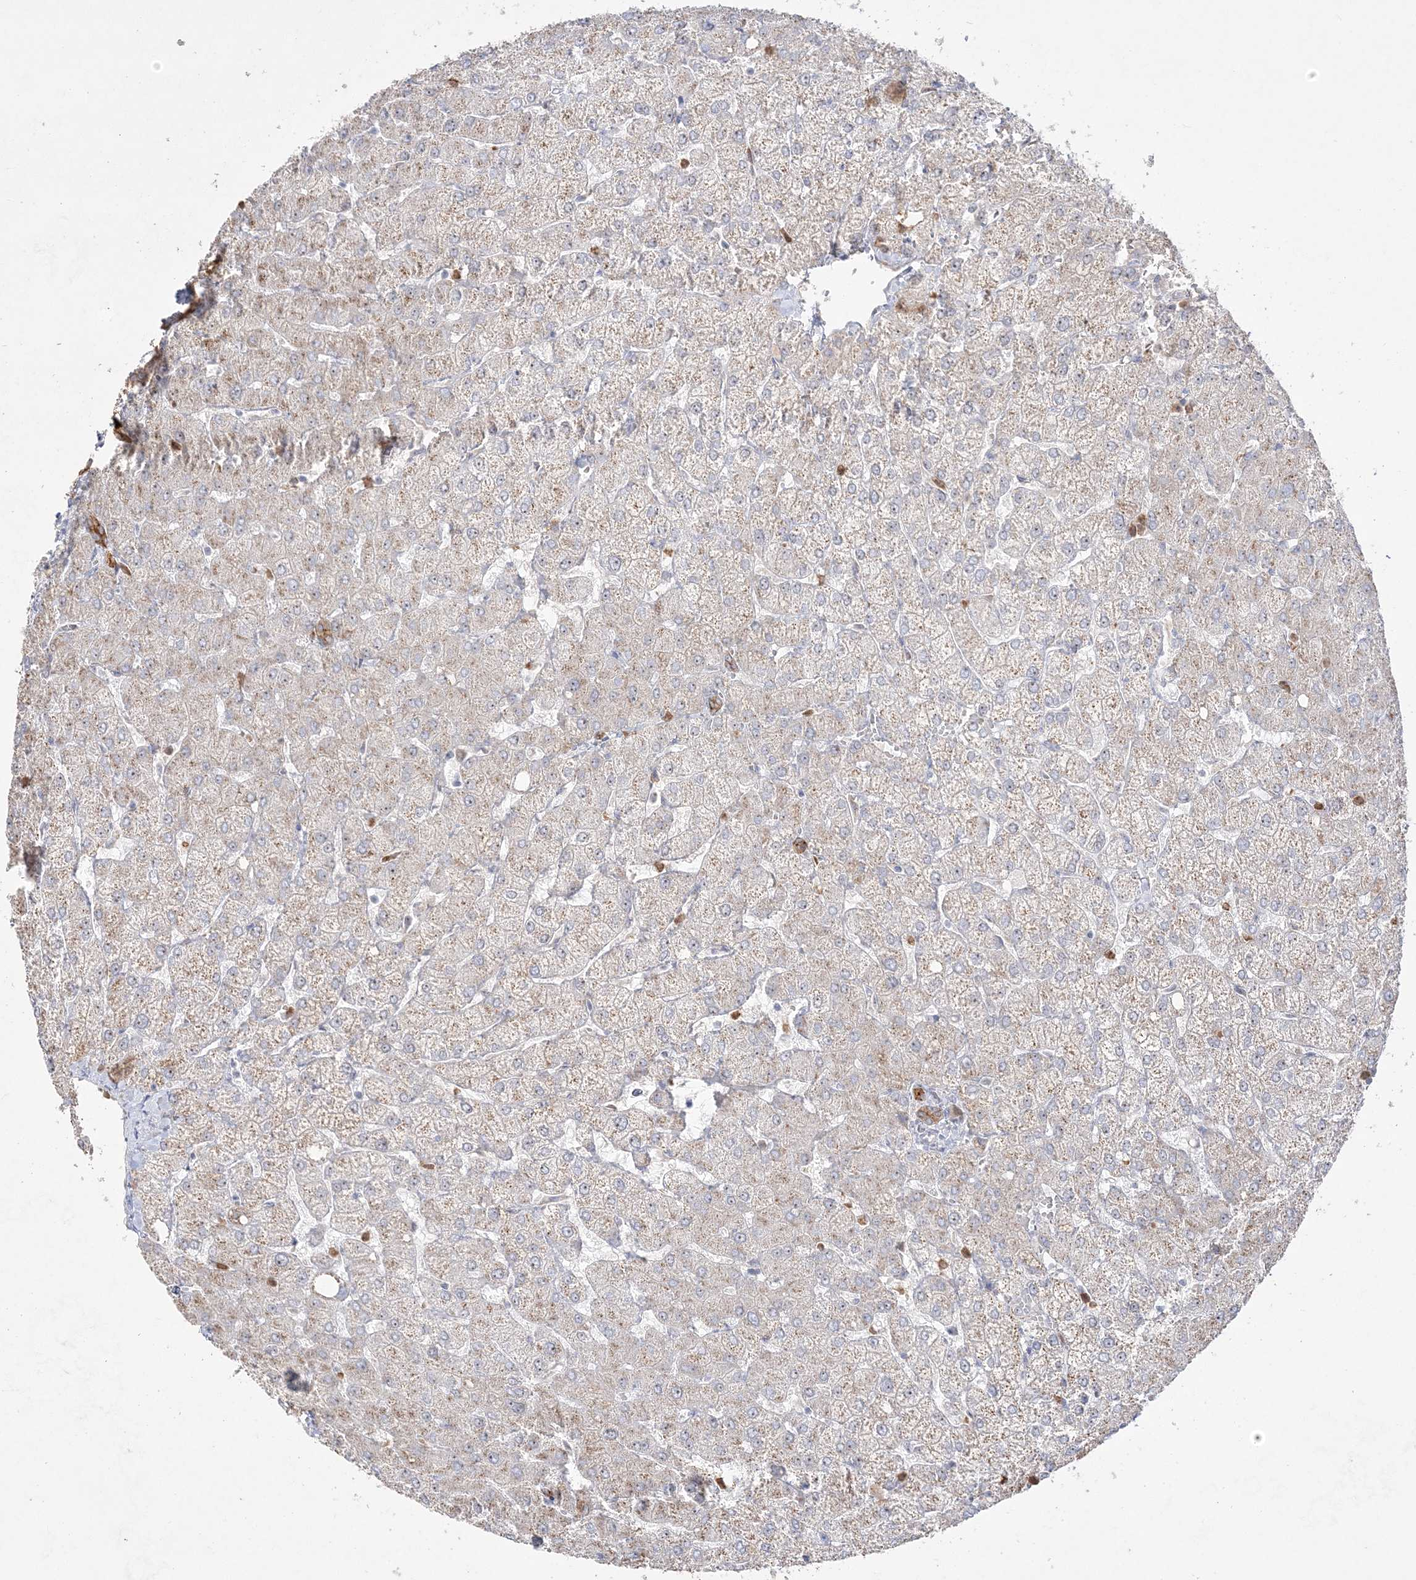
{"staining": {"intensity": "moderate", "quantity": ">75%", "location": "cytoplasmic/membranous"}, "tissue": "liver", "cell_type": "Cholangiocytes", "image_type": "normal", "snomed": [{"axis": "morphology", "description": "Normal tissue, NOS"}, {"axis": "topography", "description": "Liver"}], "caption": "Immunohistochemical staining of unremarkable human liver reveals medium levels of moderate cytoplasmic/membranous staining in about >75% of cholangiocytes.", "gene": "NOP16", "patient": {"sex": "female", "age": 54}}